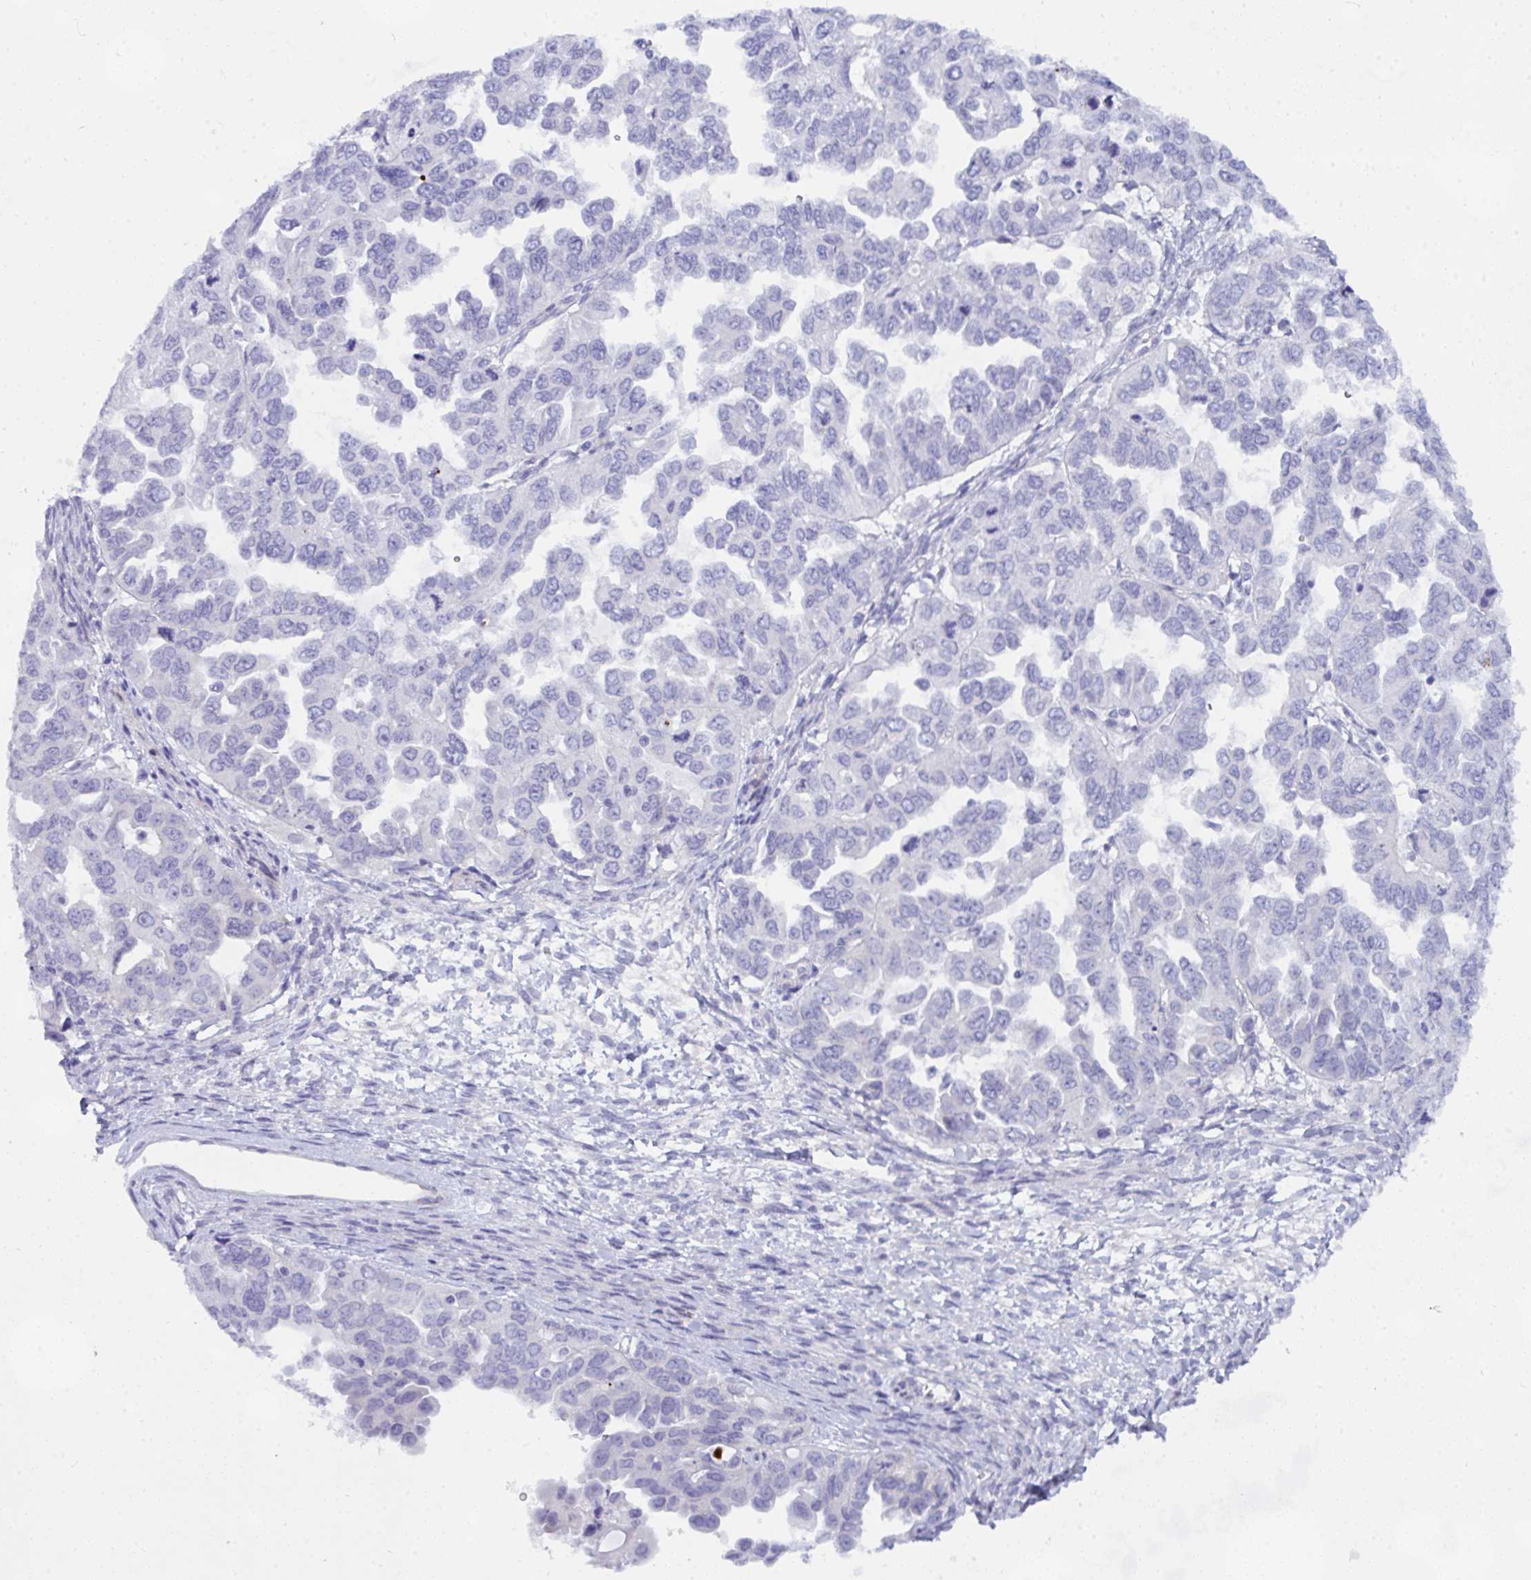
{"staining": {"intensity": "negative", "quantity": "none", "location": "none"}, "tissue": "endometrial cancer", "cell_type": "Tumor cells", "image_type": "cancer", "snomed": [{"axis": "morphology", "description": "Adenocarcinoma, NOS"}, {"axis": "topography", "description": "Endometrium"}], "caption": "IHC of human endometrial cancer (adenocarcinoma) demonstrates no expression in tumor cells. The staining is performed using DAB (3,3'-diaminobenzidine) brown chromogen with nuclei counter-stained in using hematoxylin.", "gene": "NFXL1", "patient": {"sex": "female", "age": 81}}